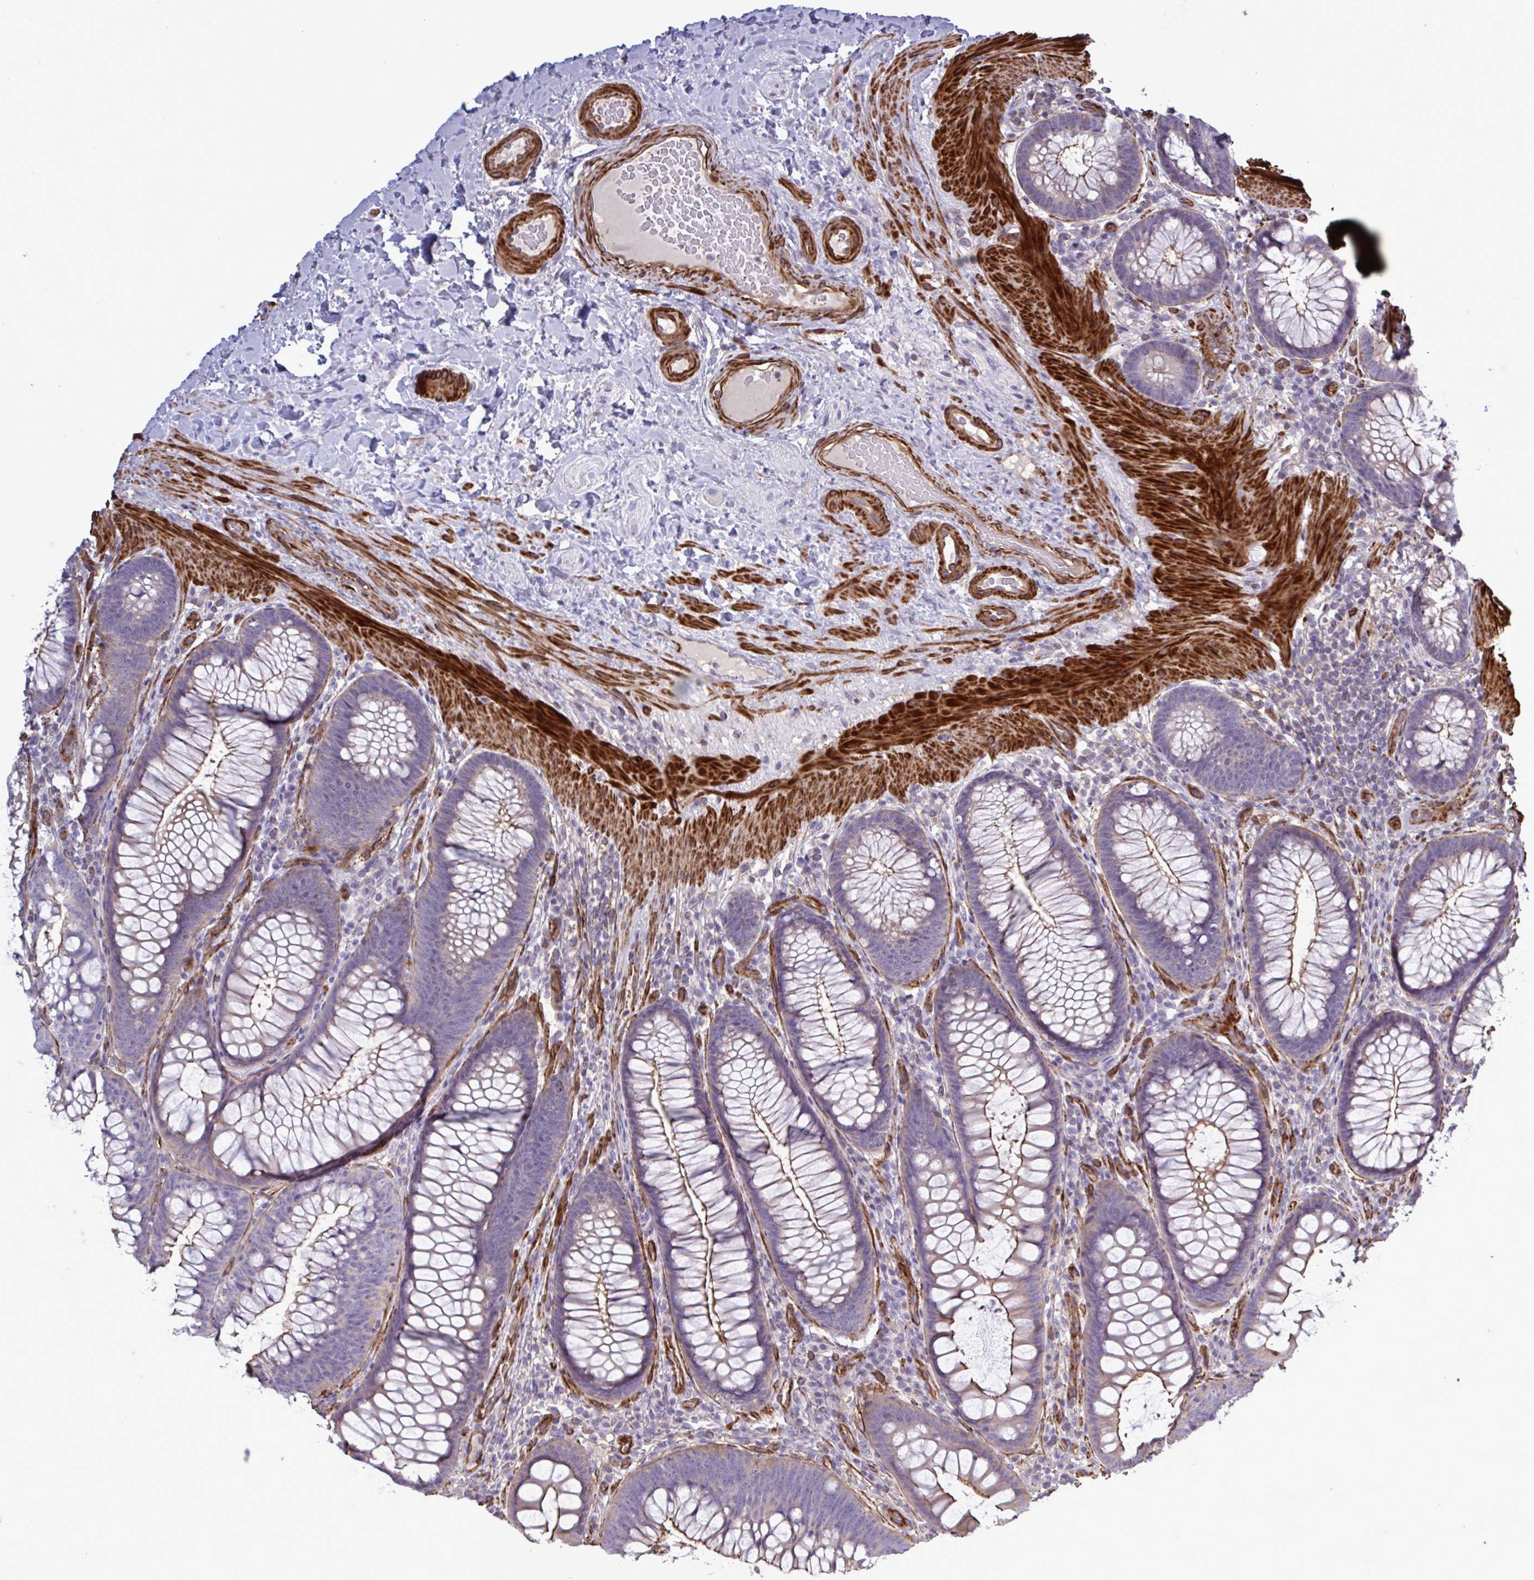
{"staining": {"intensity": "moderate", "quantity": "25%-75%", "location": "cytoplasmic/membranous"}, "tissue": "colon", "cell_type": "Endothelial cells", "image_type": "normal", "snomed": [{"axis": "morphology", "description": "Normal tissue, NOS"}, {"axis": "morphology", "description": "Adenoma, NOS"}, {"axis": "topography", "description": "Soft tissue"}, {"axis": "topography", "description": "Colon"}], "caption": "Colon stained for a protein shows moderate cytoplasmic/membranous positivity in endothelial cells.", "gene": "SHISA7", "patient": {"sex": "male", "age": 47}}